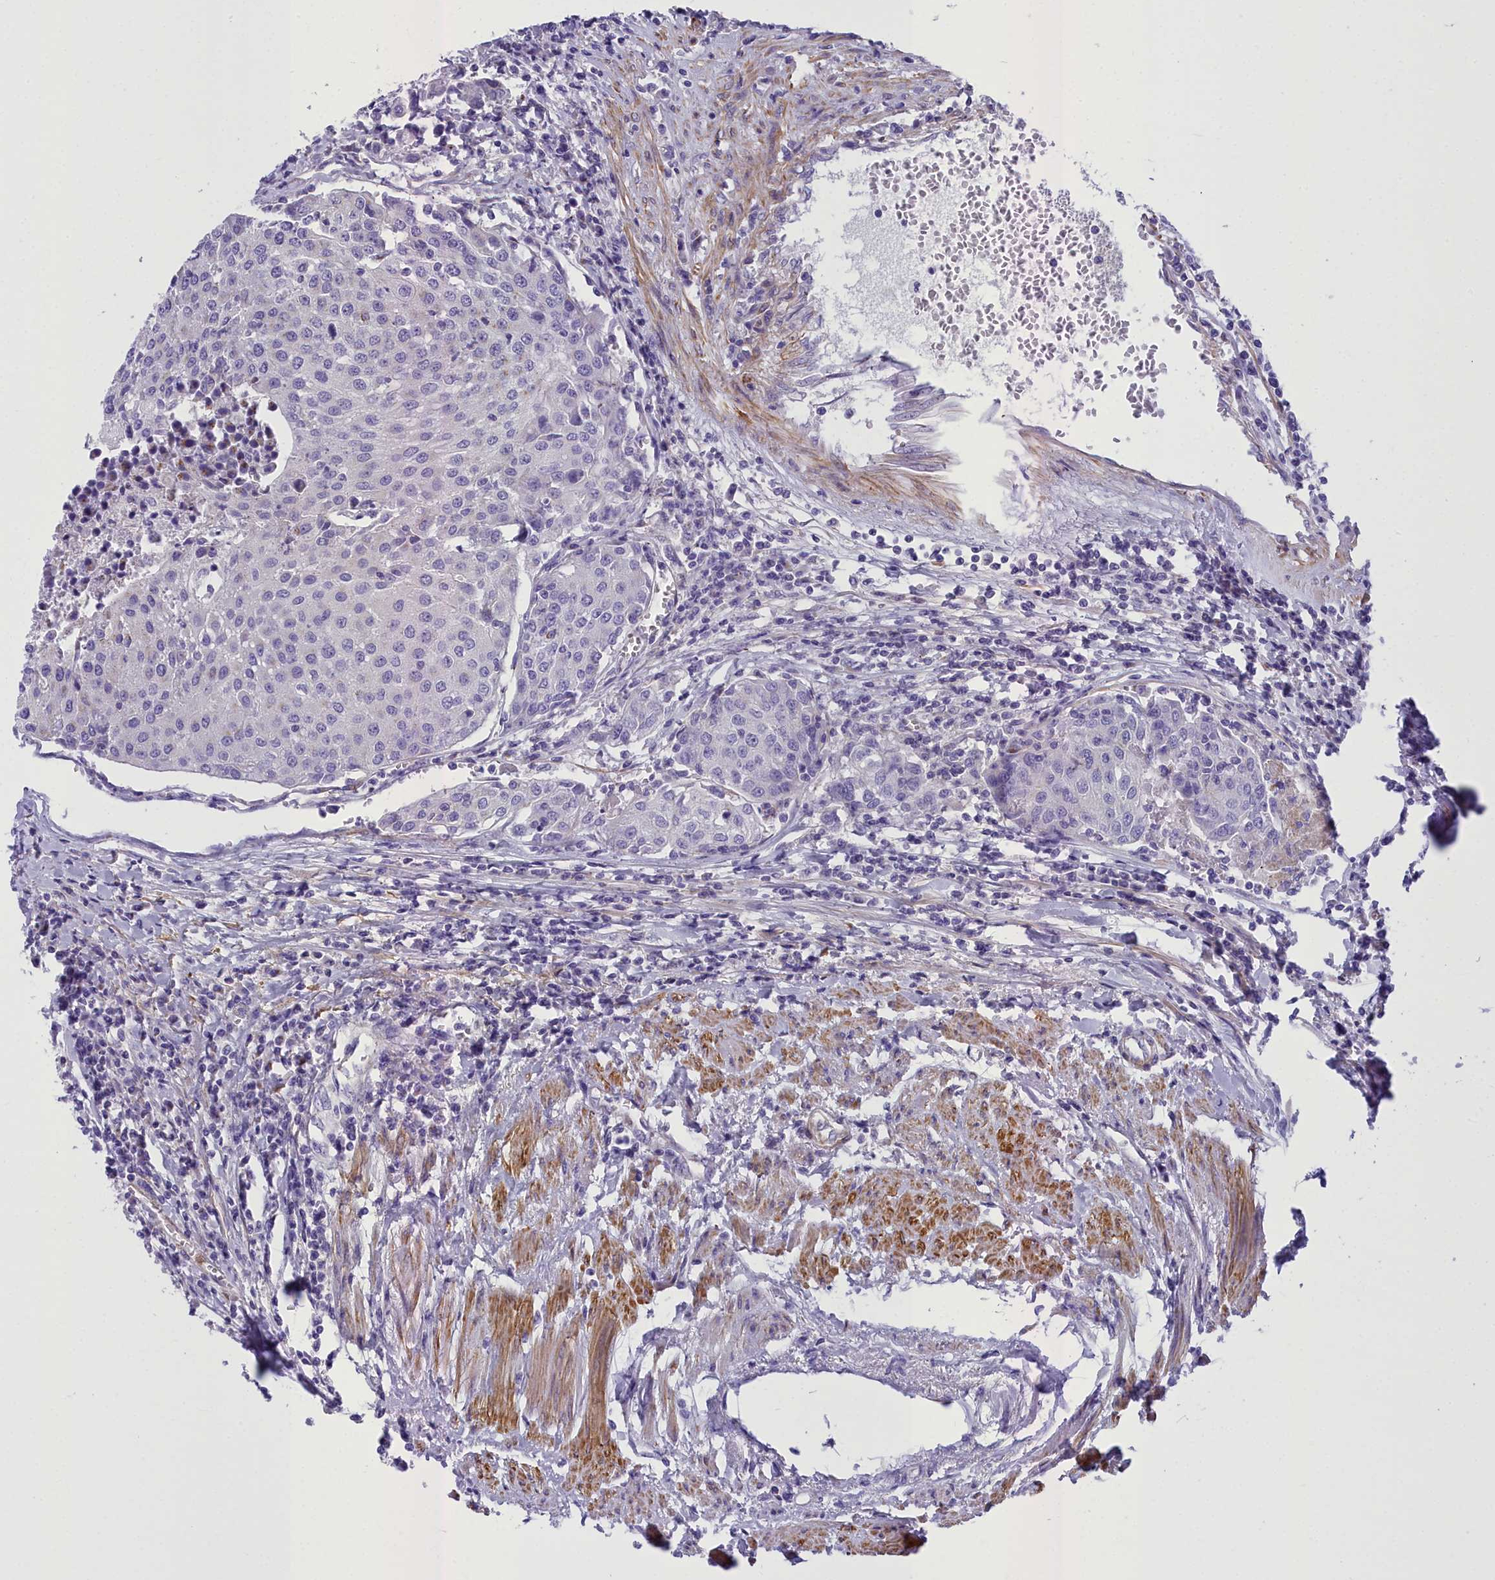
{"staining": {"intensity": "negative", "quantity": "none", "location": "none"}, "tissue": "urothelial cancer", "cell_type": "Tumor cells", "image_type": "cancer", "snomed": [{"axis": "morphology", "description": "Urothelial carcinoma, High grade"}, {"axis": "topography", "description": "Urinary bladder"}], "caption": "Immunohistochemistry image of neoplastic tissue: urothelial cancer stained with DAB exhibits no significant protein positivity in tumor cells.", "gene": "GFRA1", "patient": {"sex": "female", "age": 85}}